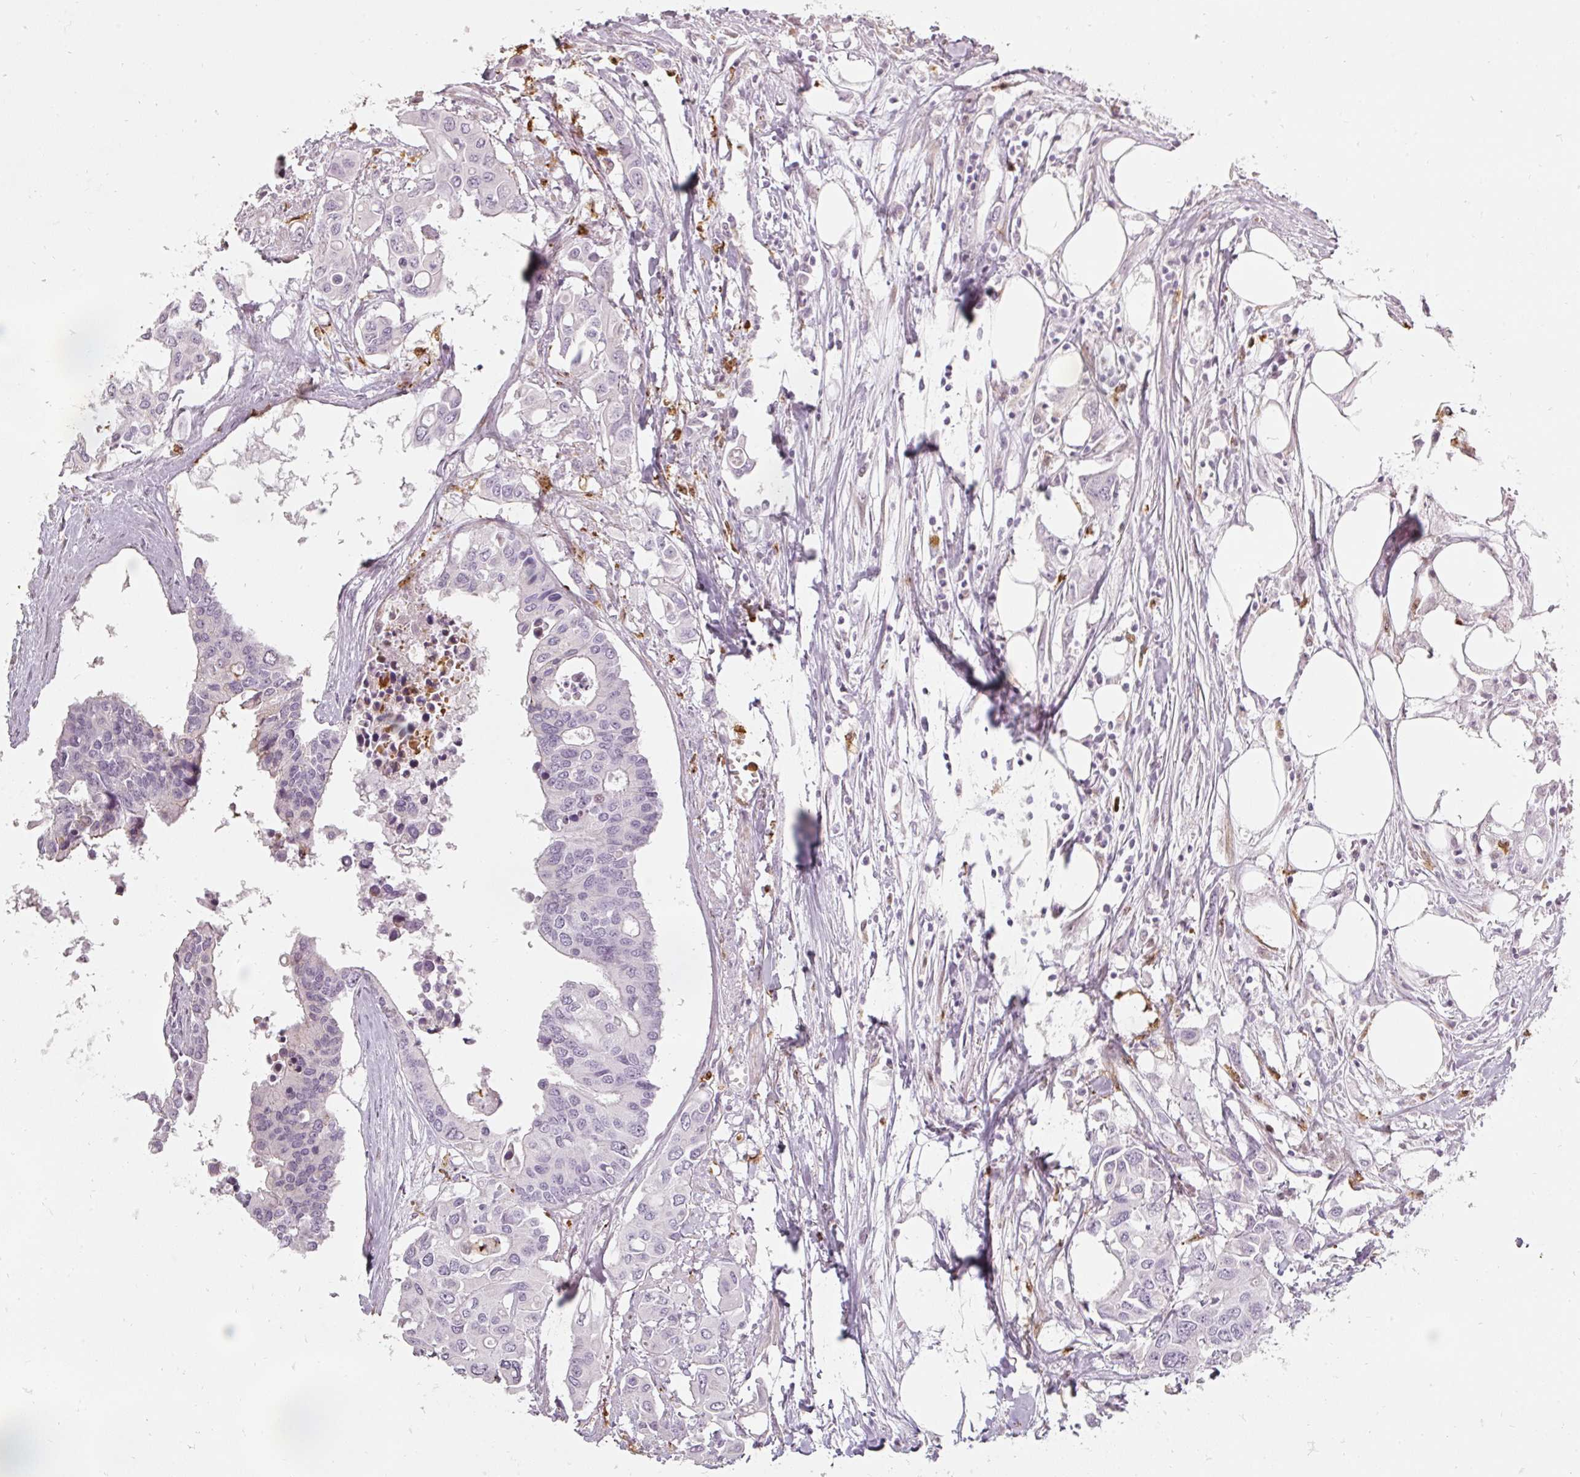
{"staining": {"intensity": "negative", "quantity": "none", "location": "none"}, "tissue": "colorectal cancer", "cell_type": "Tumor cells", "image_type": "cancer", "snomed": [{"axis": "morphology", "description": "Adenocarcinoma, NOS"}, {"axis": "topography", "description": "Colon"}], "caption": "There is no significant positivity in tumor cells of colorectal adenocarcinoma.", "gene": "BIK", "patient": {"sex": "male", "age": 77}}